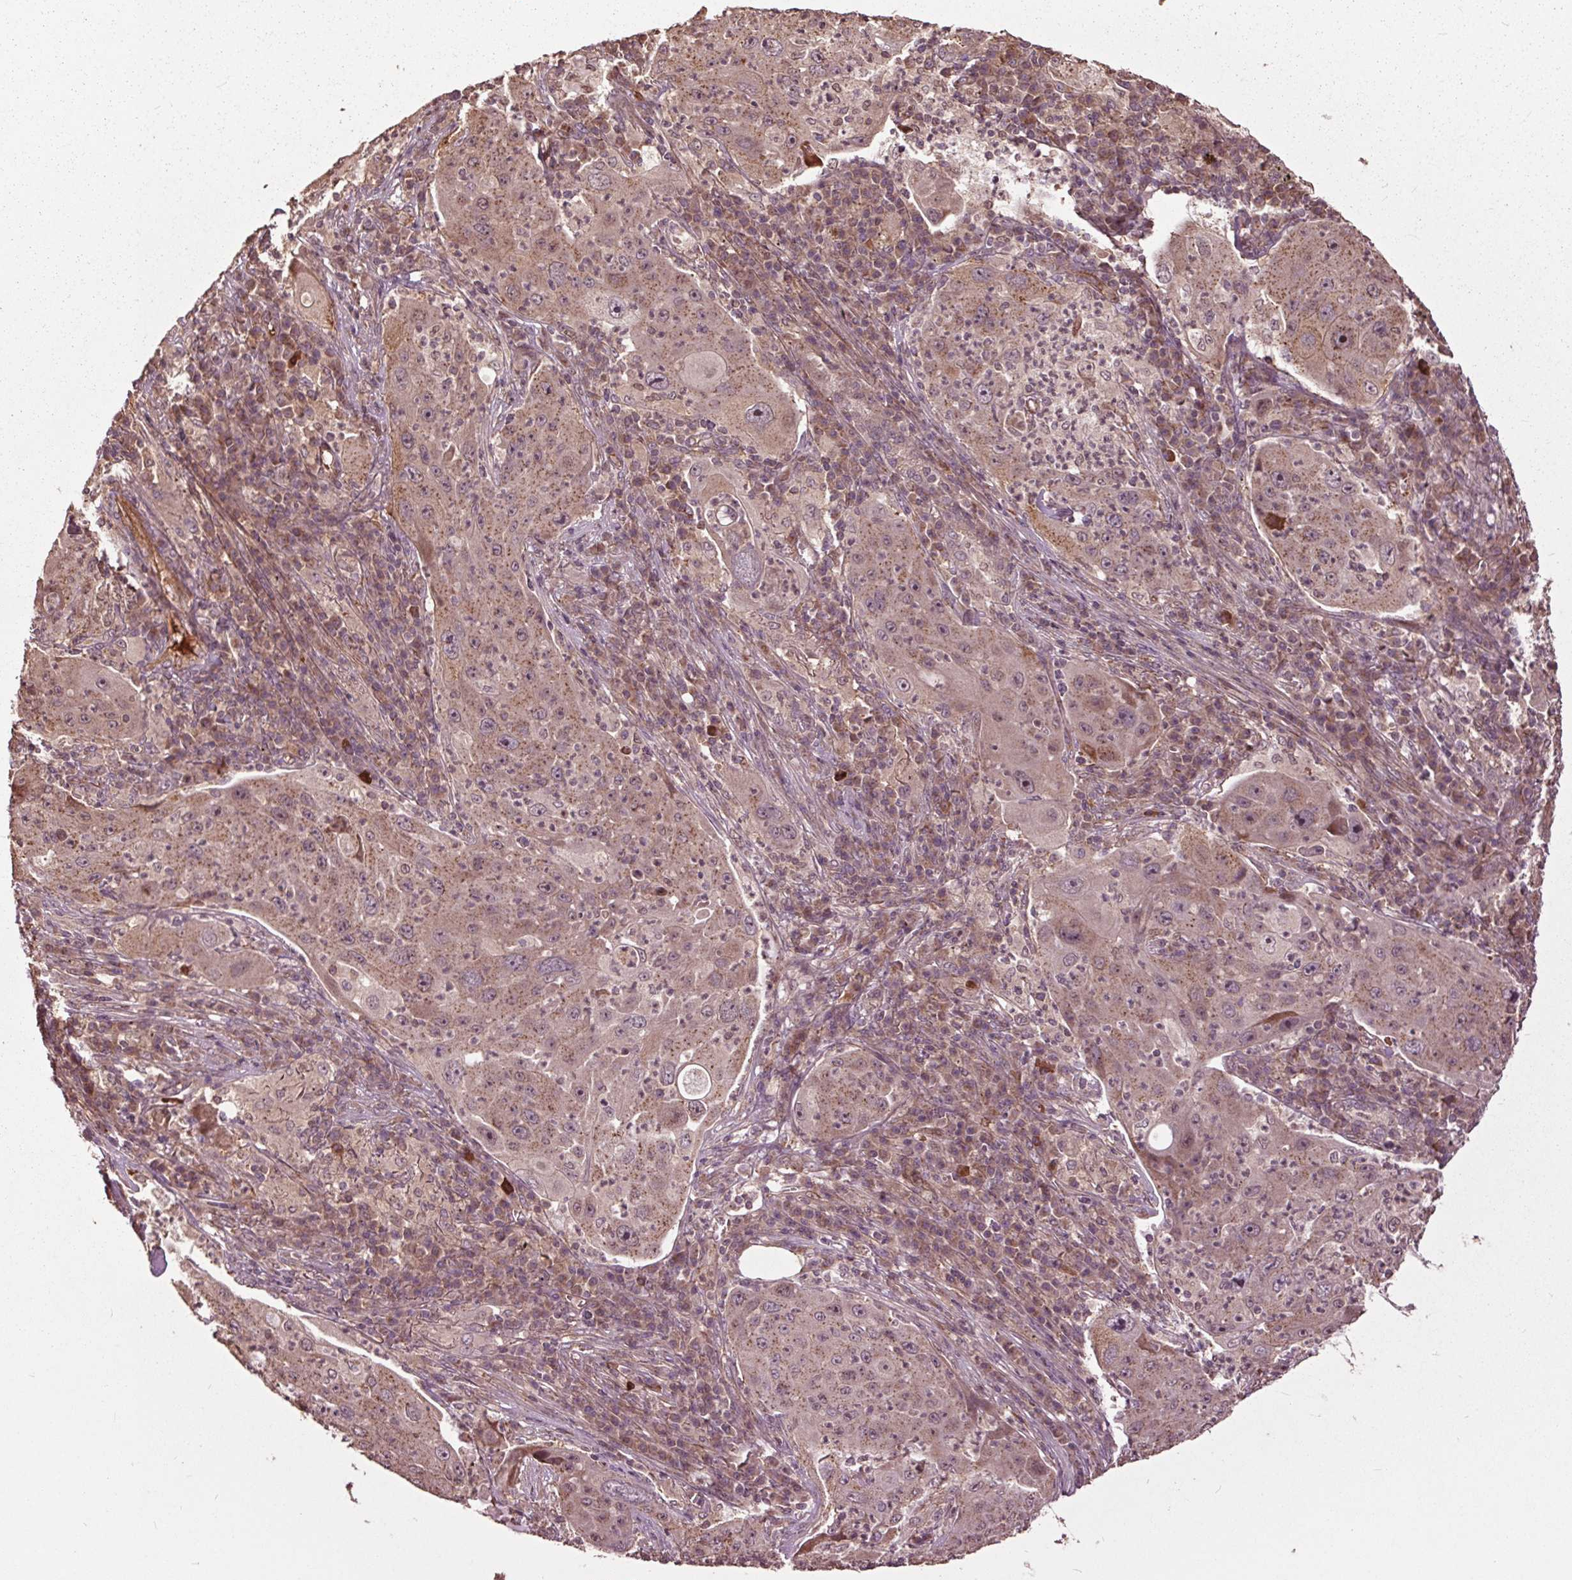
{"staining": {"intensity": "weak", "quantity": "25%-75%", "location": "cytoplasmic/membranous"}, "tissue": "lung cancer", "cell_type": "Tumor cells", "image_type": "cancer", "snomed": [{"axis": "morphology", "description": "Squamous cell carcinoma, NOS"}, {"axis": "topography", "description": "Lung"}], "caption": "Human lung squamous cell carcinoma stained with a protein marker displays weak staining in tumor cells.", "gene": "CEP95", "patient": {"sex": "female", "age": 59}}